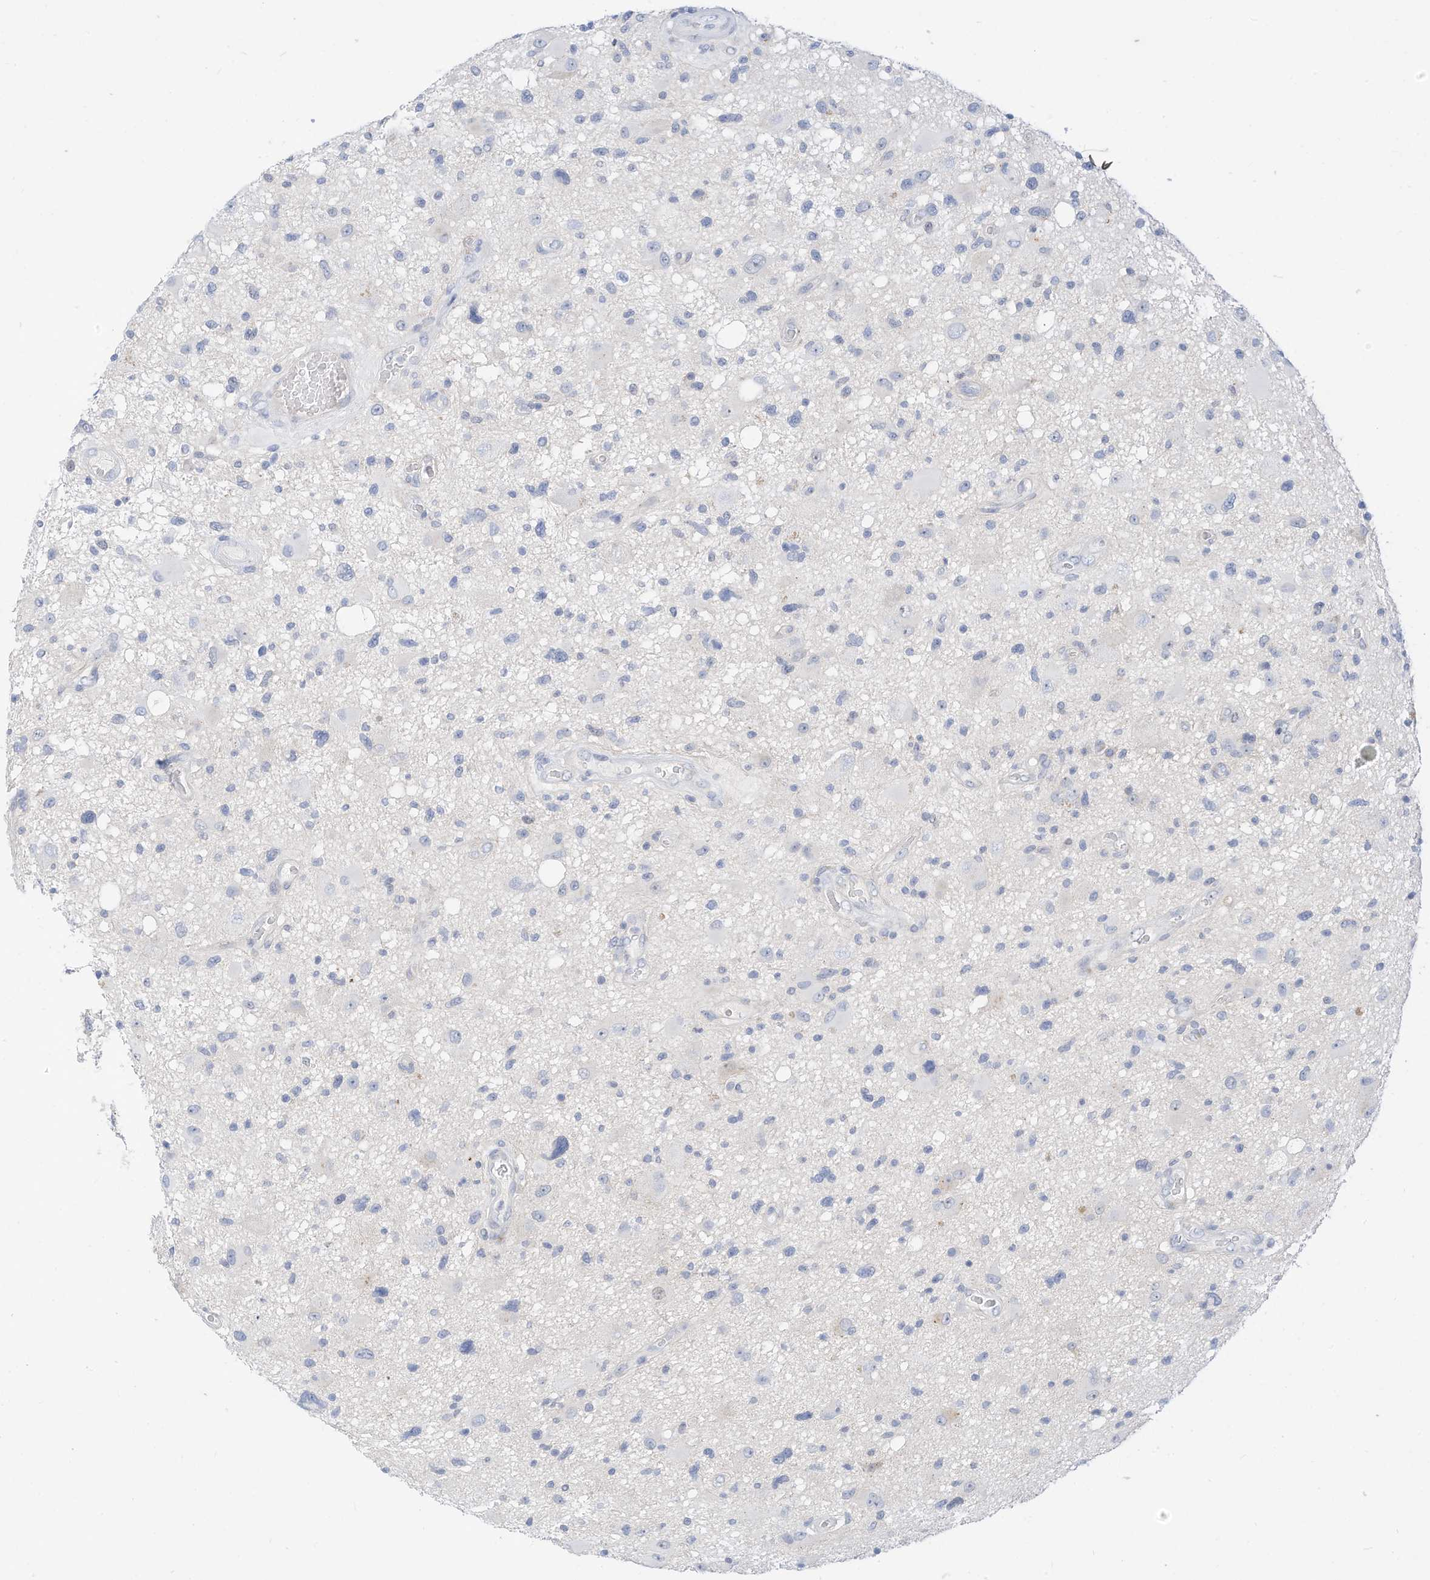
{"staining": {"intensity": "negative", "quantity": "none", "location": "none"}, "tissue": "glioma", "cell_type": "Tumor cells", "image_type": "cancer", "snomed": [{"axis": "morphology", "description": "Glioma, malignant, High grade"}, {"axis": "topography", "description": "Brain"}], "caption": "Immunohistochemical staining of human glioma displays no significant staining in tumor cells. (DAB (3,3'-diaminobenzidine) immunohistochemistry (IHC) with hematoxylin counter stain).", "gene": "SPOCD1", "patient": {"sex": "male", "age": 33}}